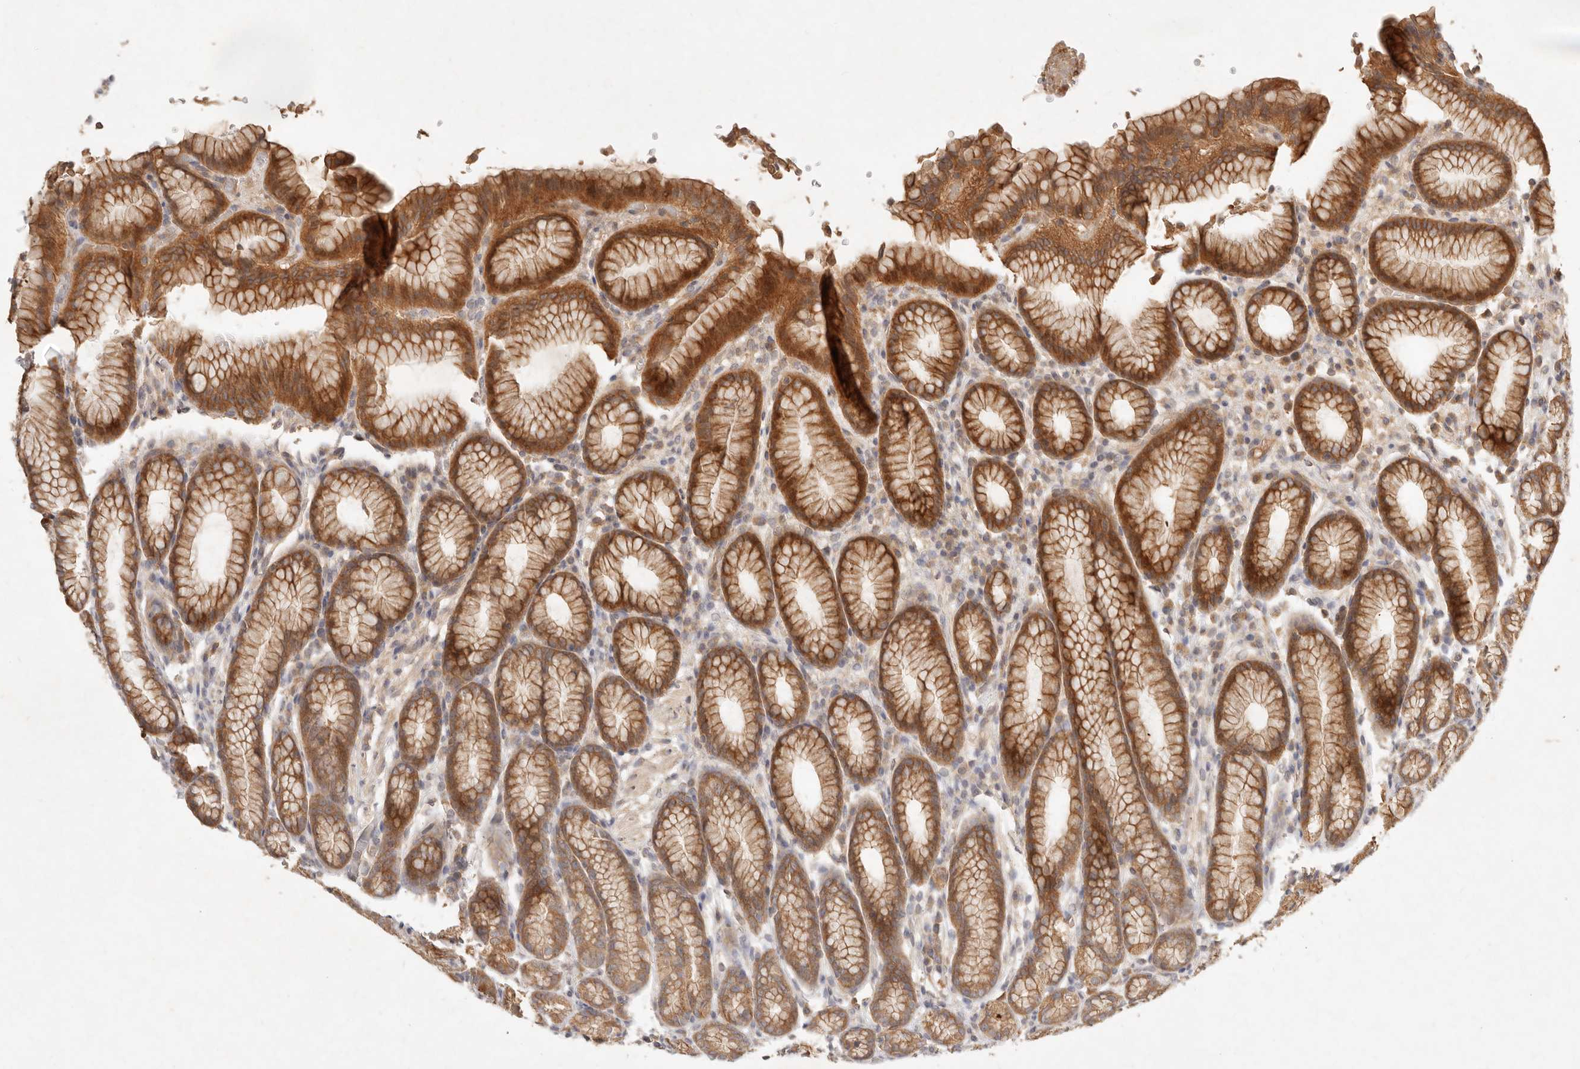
{"staining": {"intensity": "strong", "quantity": ">75%", "location": "cytoplasmic/membranous"}, "tissue": "stomach", "cell_type": "Glandular cells", "image_type": "normal", "snomed": [{"axis": "morphology", "description": "Normal tissue, NOS"}, {"axis": "topography", "description": "Stomach"}], "caption": "Protein analysis of unremarkable stomach shows strong cytoplasmic/membranous positivity in approximately >75% of glandular cells.", "gene": "FREM2", "patient": {"sex": "male", "age": 42}}